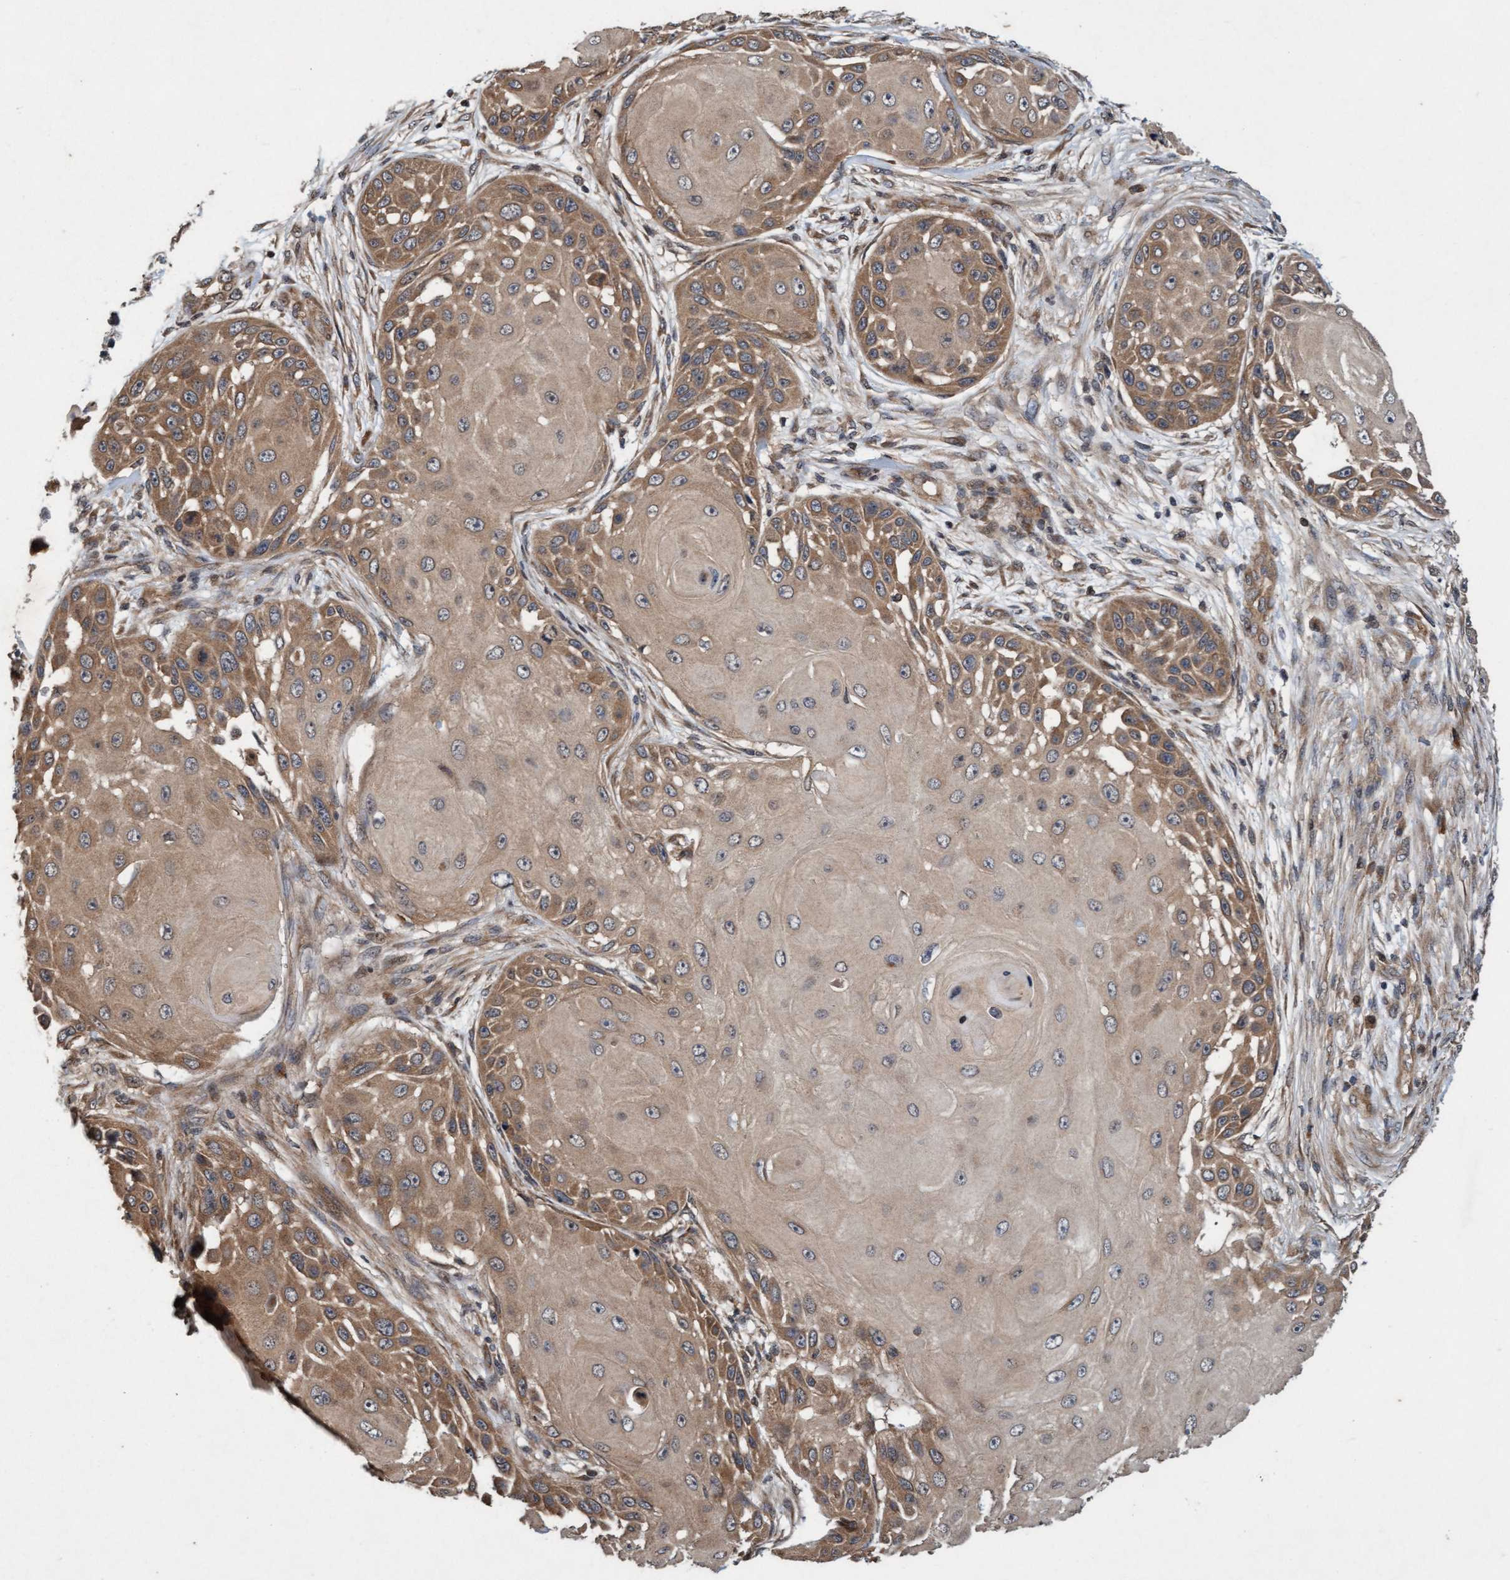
{"staining": {"intensity": "moderate", "quantity": ">75%", "location": "cytoplasmic/membranous"}, "tissue": "skin cancer", "cell_type": "Tumor cells", "image_type": "cancer", "snomed": [{"axis": "morphology", "description": "Squamous cell carcinoma, NOS"}, {"axis": "topography", "description": "Skin"}], "caption": "Immunohistochemistry (IHC) image of neoplastic tissue: human skin cancer stained using IHC exhibits medium levels of moderate protein expression localized specifically in the cytoplasmic/membranous of tumor cells, appearing as a cytoplasmic/membranous brown color.", "gene": "MLXIP", "patient": {"sex": "female", "age": 44}}